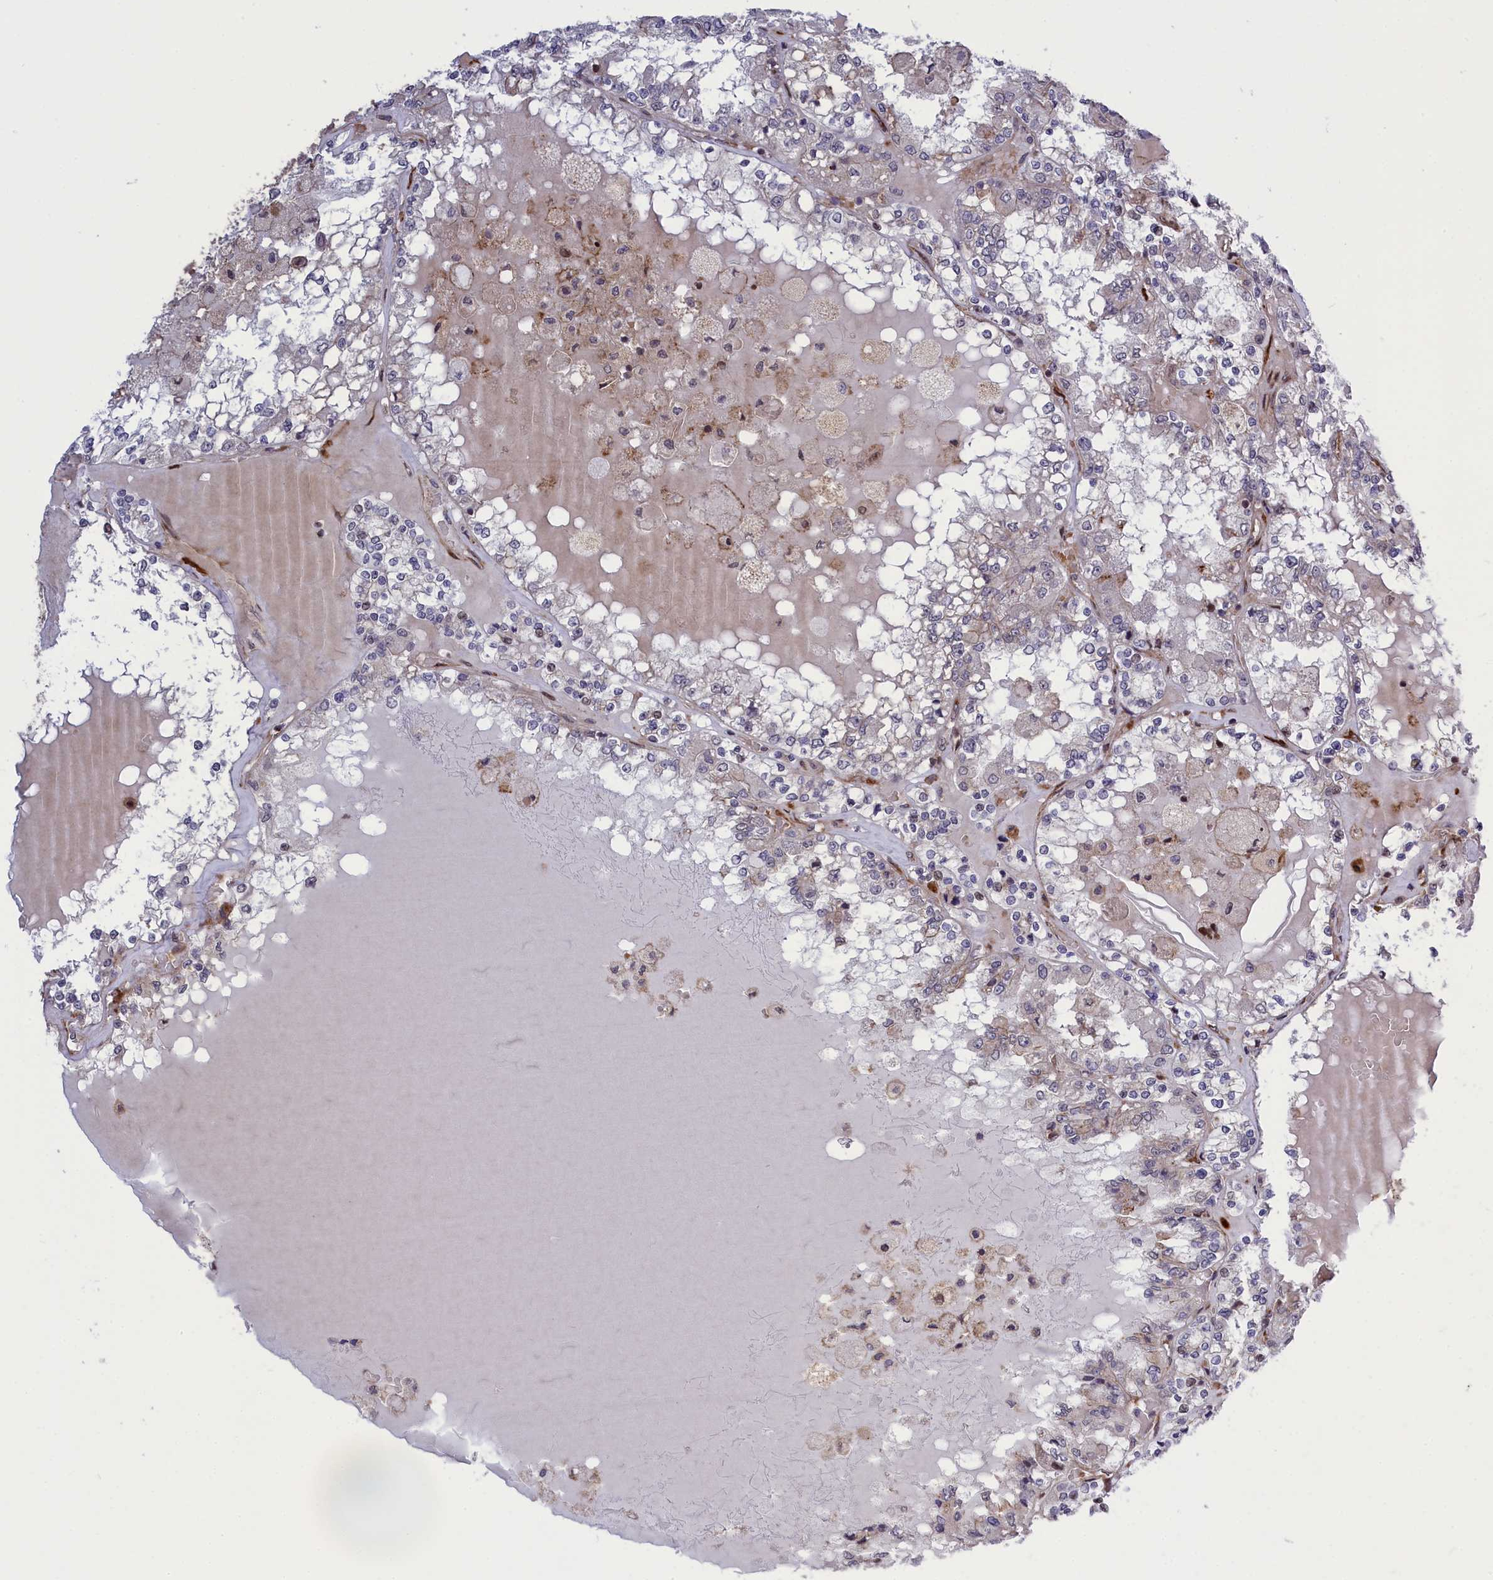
{"staining": {"intensity": "negative", "quantity": "none", "location": "none"}, "tissue": "renal cancer", "cell_type": "Tumor cells", "image_type": "cancer", "snomed": [{"axis": "morphology", "description": "Adenocarcinoma, NOS"}, {"axis": "topography", "description": "Kidney"}], "caption": "The histopathology image reveals no staining of tumor cells in adenocarcinoma (renal). The staining was performed using DAB (3,3'-diaminobenzidine) to visualize the protein expression in brown, while the nuclei were stained in blue with hematoxylin (Magnification: 20x).", "gene": "DDX60L", "patient": {"sex": "female", "age": 56}}